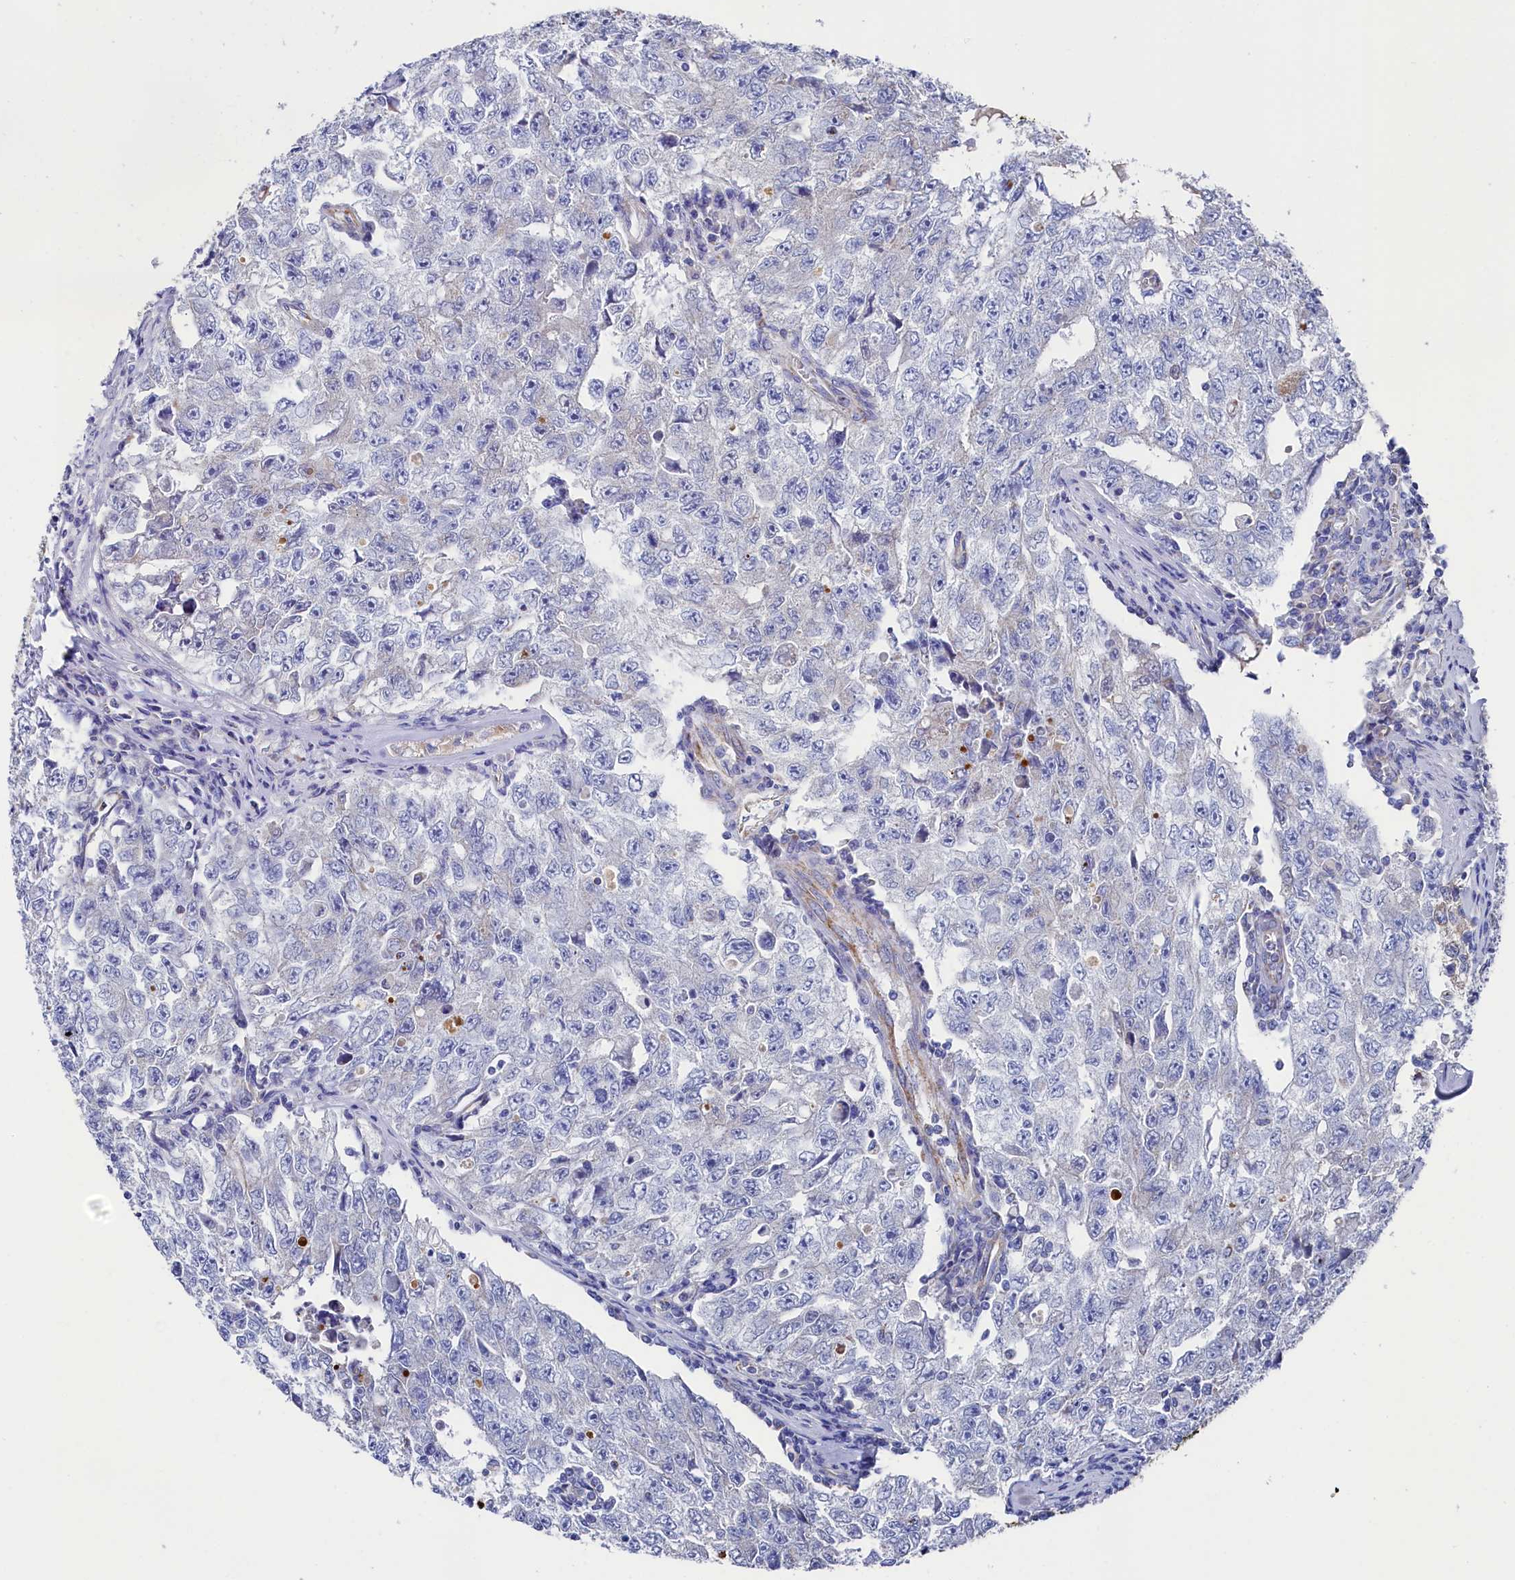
{"staining": {"intensity": "negative", "quantity": "none", "location": "none"}, "tissue": "testis cancer", "cell_type": "Tumor cells", "image_type": "cancer", "snomed": [{"axis": "morphology", "description": "Carcinoma, Embryonal, NOS"}, {"axis": "topography", "description": "Testis"}], "caption": "Immunohistochemical staining of embryonal carcinoma (testis) reveals no significant staining in tumor cells.", "gene": "MMAB", "patient": {"sex": "male", "age": 17}}